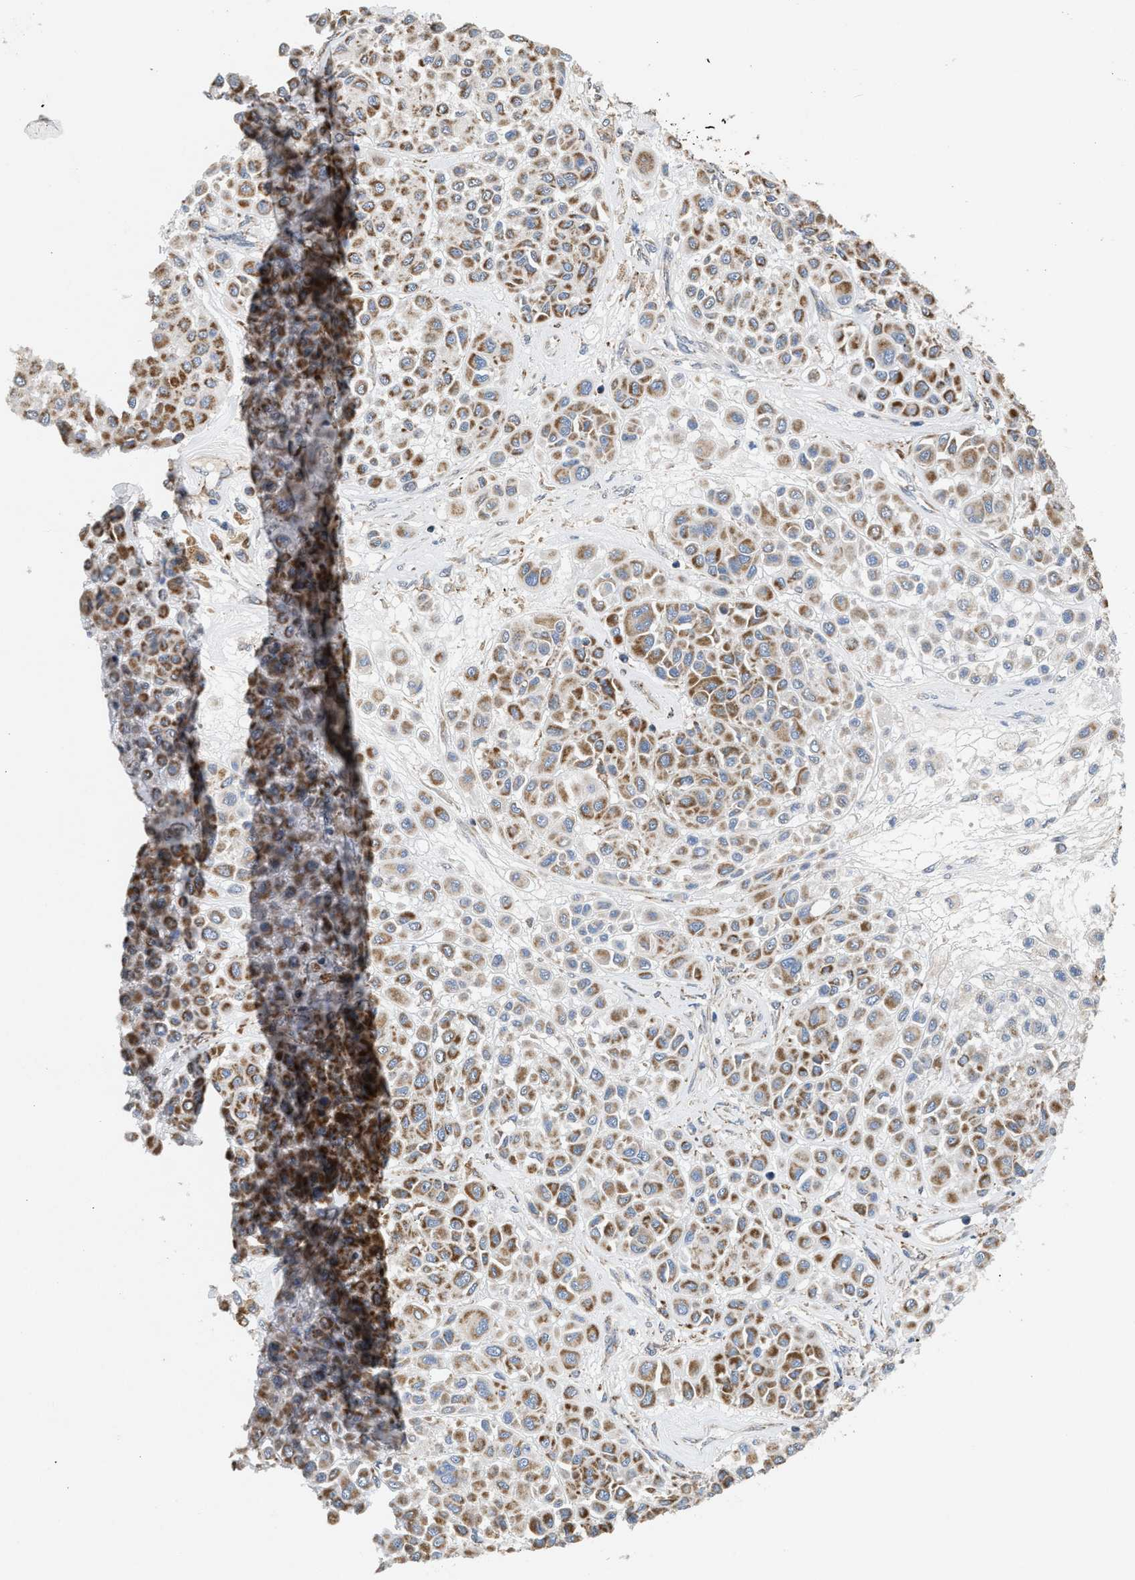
{"staining": {"intensity": "moderate", "quantity": ">75%", "location": "cytoplasmic/membranous"}, "tissue": "melanoma", "cell_type": "Tumor cells", "image_type": "cancer", "snomed": [{"axis": "morphology", "description": "Malignant melanoma, Metastatic site"}, {"axis": "topography", "description": "Soft tissue"}], "caption": "Protein analysis of malignant melanoma (metastatic site) tissue displays moderate cytoplasmic/membranous positivity in about >75% of tumor cells.", "gene": "TACO1", "patient": {"sex": "male", "age": 41}}